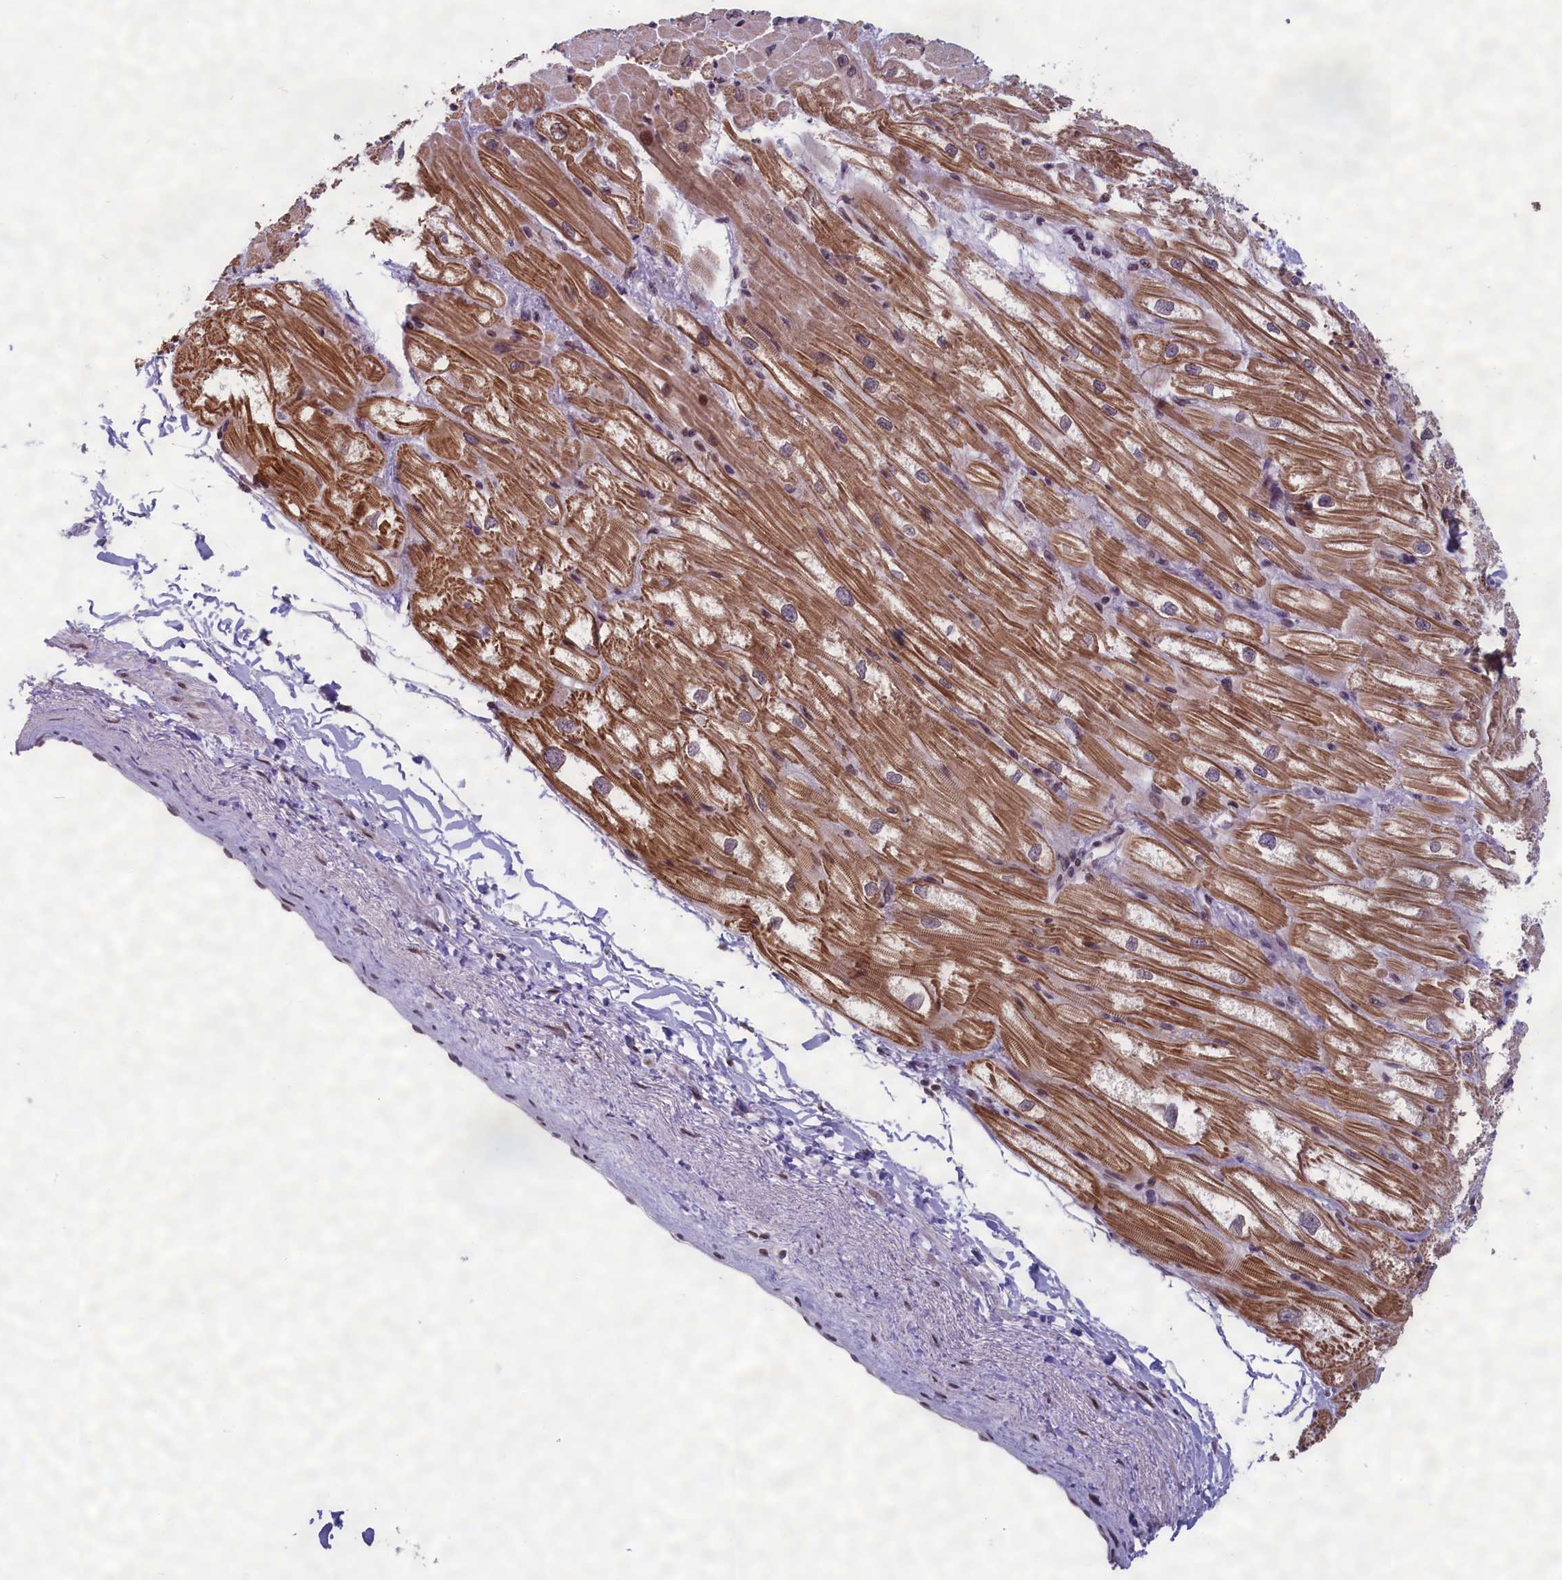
{"staining": {"intensity": "strong", "quantity": ">75%", "location": "cytoplasmic/membranous,nuclear"}, "tissue": "heart muscle", "cell_type": "Cardiomyocytes", "image_type": "normal", "snomed": [{"axis": "morphology", "description": "Normal tissue, NOS"}, {"axis": "topography", "description": "Heart"}], "caption": "The immunohistochemical stain labels strong cytoplasmic/membranous,nuclear expression in cardiomyocytes of benign heart muscle. (DAB IHC, brown staining for protein, blue staining for nuclei).", "gene": "GPSM1", "patient": {"sex": "male", "age": 50}}